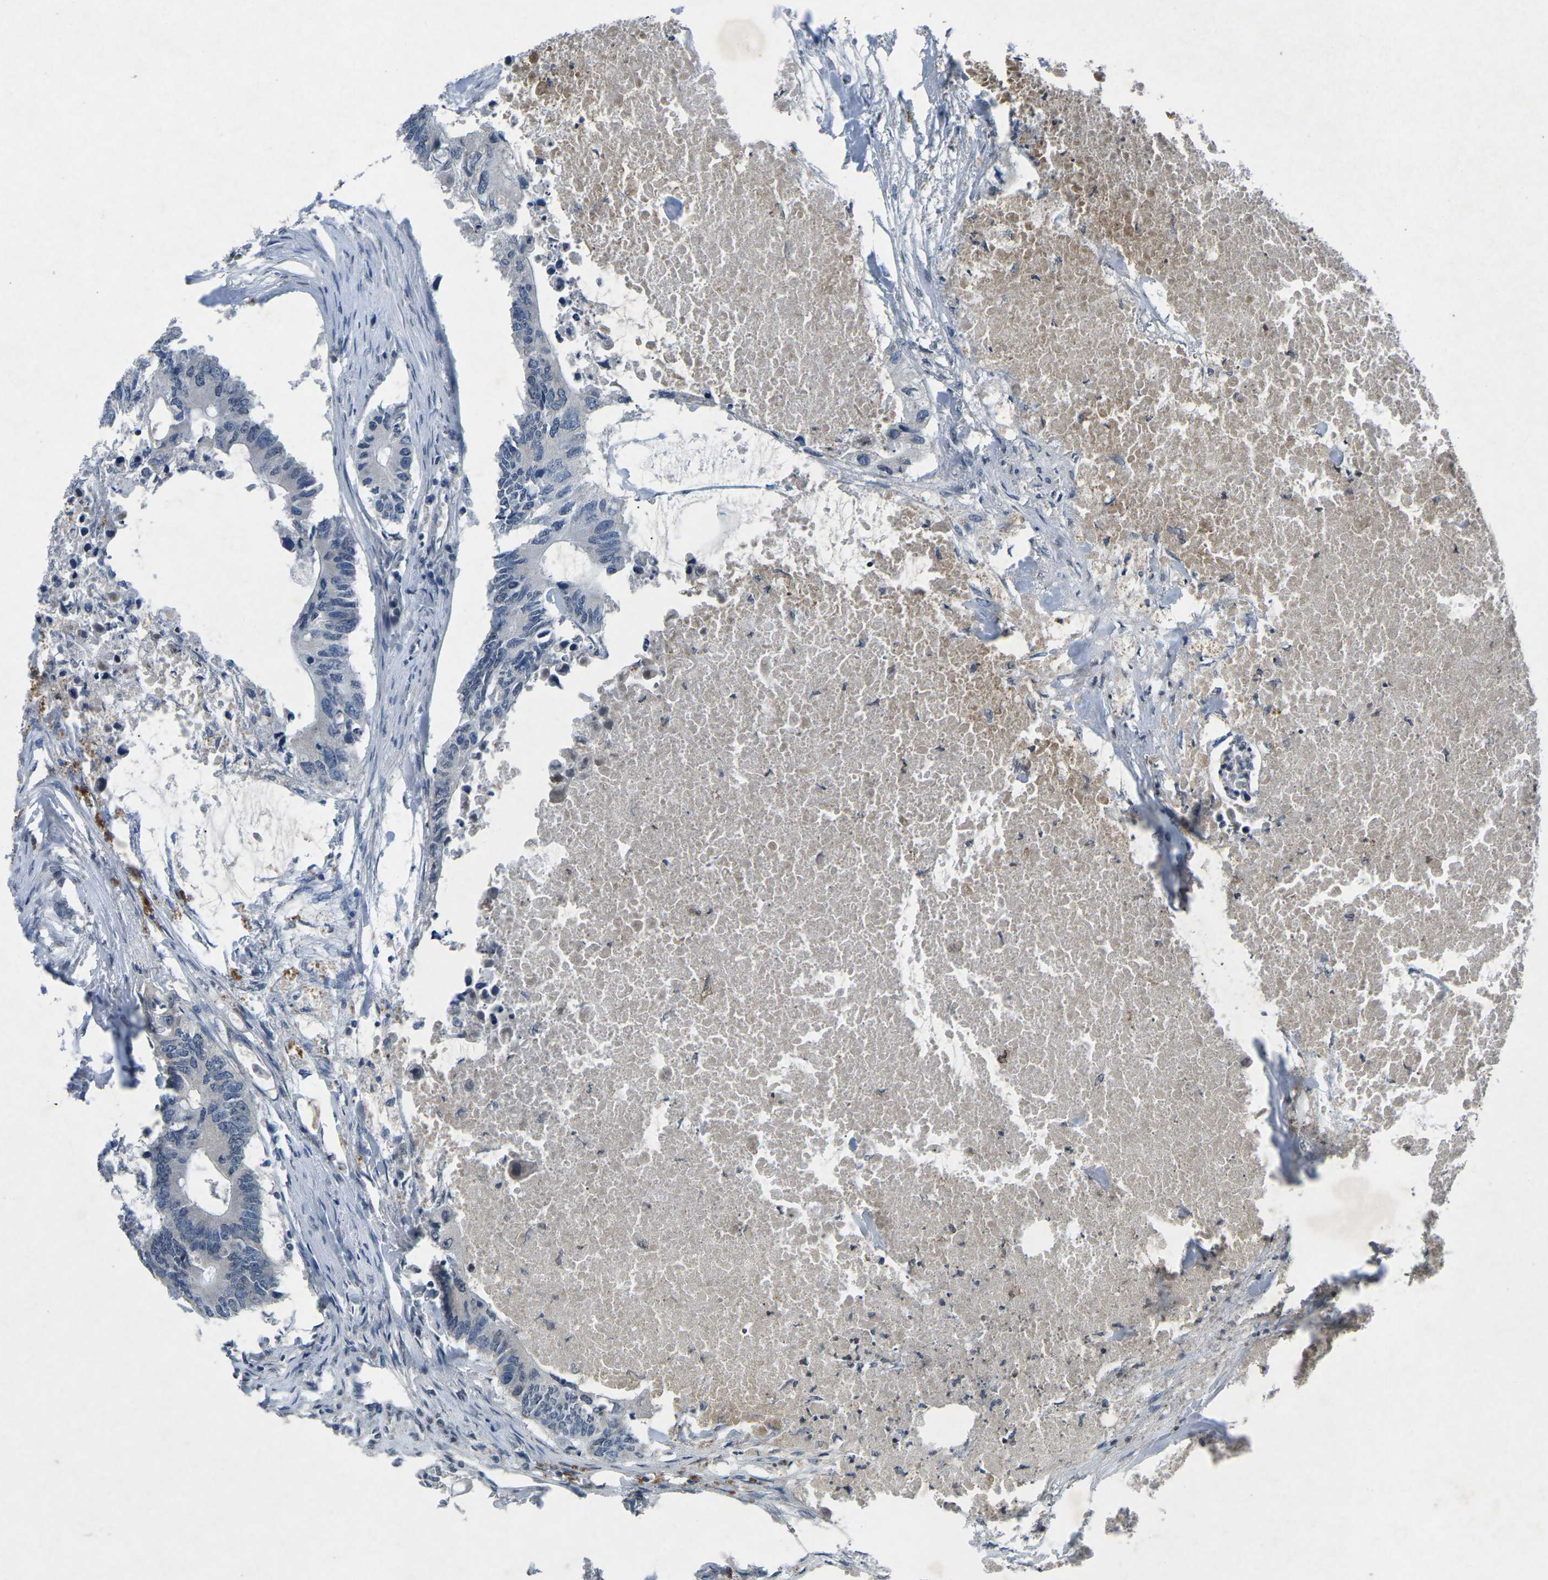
{"staining": {"intensity": "negative", "quantity": "none", "location": "none"}, "tissue": "colorectal cancer", "cell_type": "Tumor cells", "image_type": "cancer", "snomed": [{"axis": "morphology", "description": "Adenocarcinoma, NOS"}, {"axis": "topography", "description": "Colon"}], "caption": "Histopathology image shows no protein staining in tumor cells of colorectal cancer tissue.", "gene": "PLG", "patient": {"sex": "male", "age": 71}}